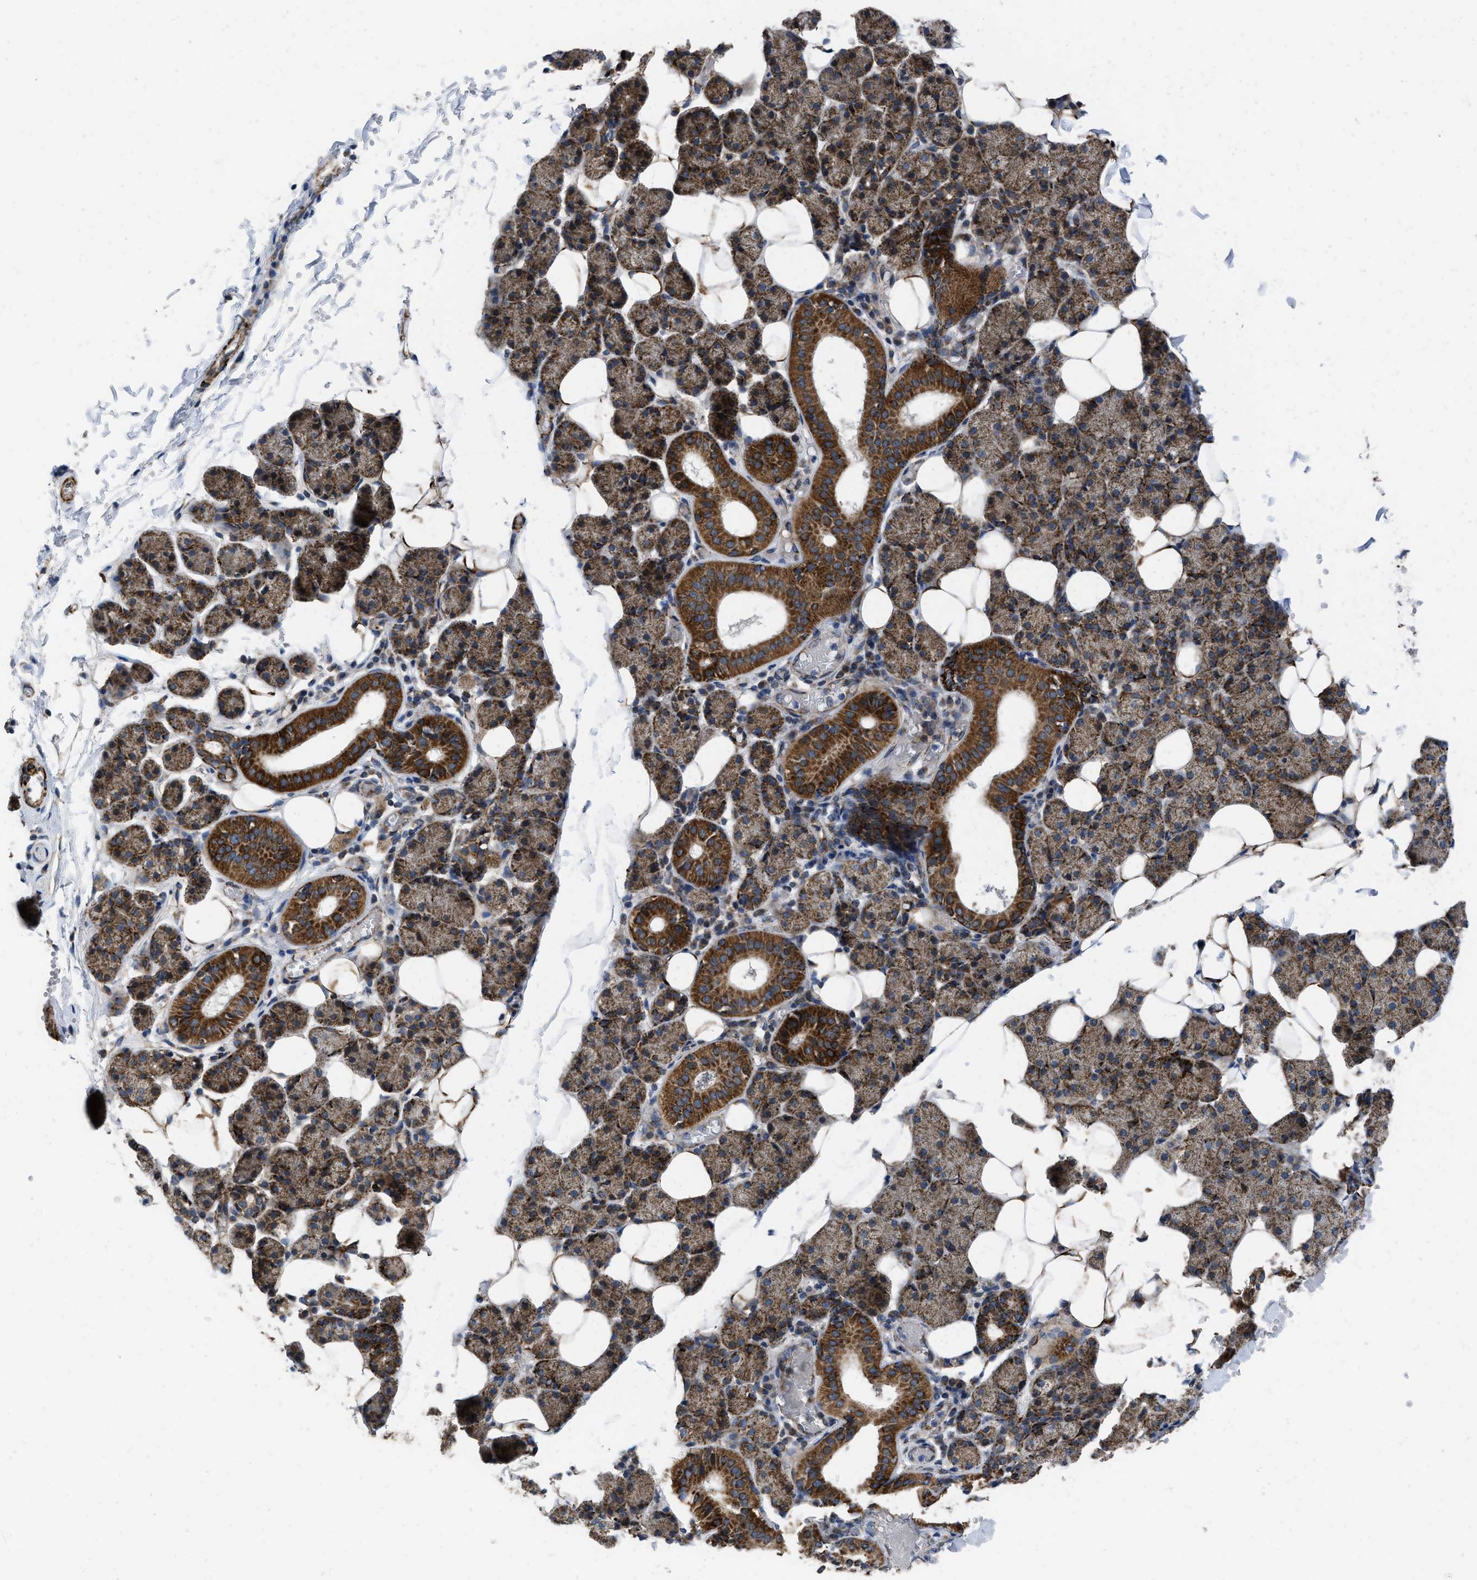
{"staining": {"intensity": "strong", "quantity": ">75%", "location": "cytoplasmic/membranous"}, "tissue": "salivary gland", "cell_type": "Glandular cells", "image_type": "normal", "snomed": [{"axis": "morphology", "description": "Normal tissue, NOS"}, {"axis": "topography", "description": "Salivary gland"}], "caption": "Glandular cells demonstrate strong cytoplasmic/membranous positivity in approximately >75% of cells in unremarkable salivary gland.", "gene": "AKAP1", "patient": {"sex": "female", "age": 33}}